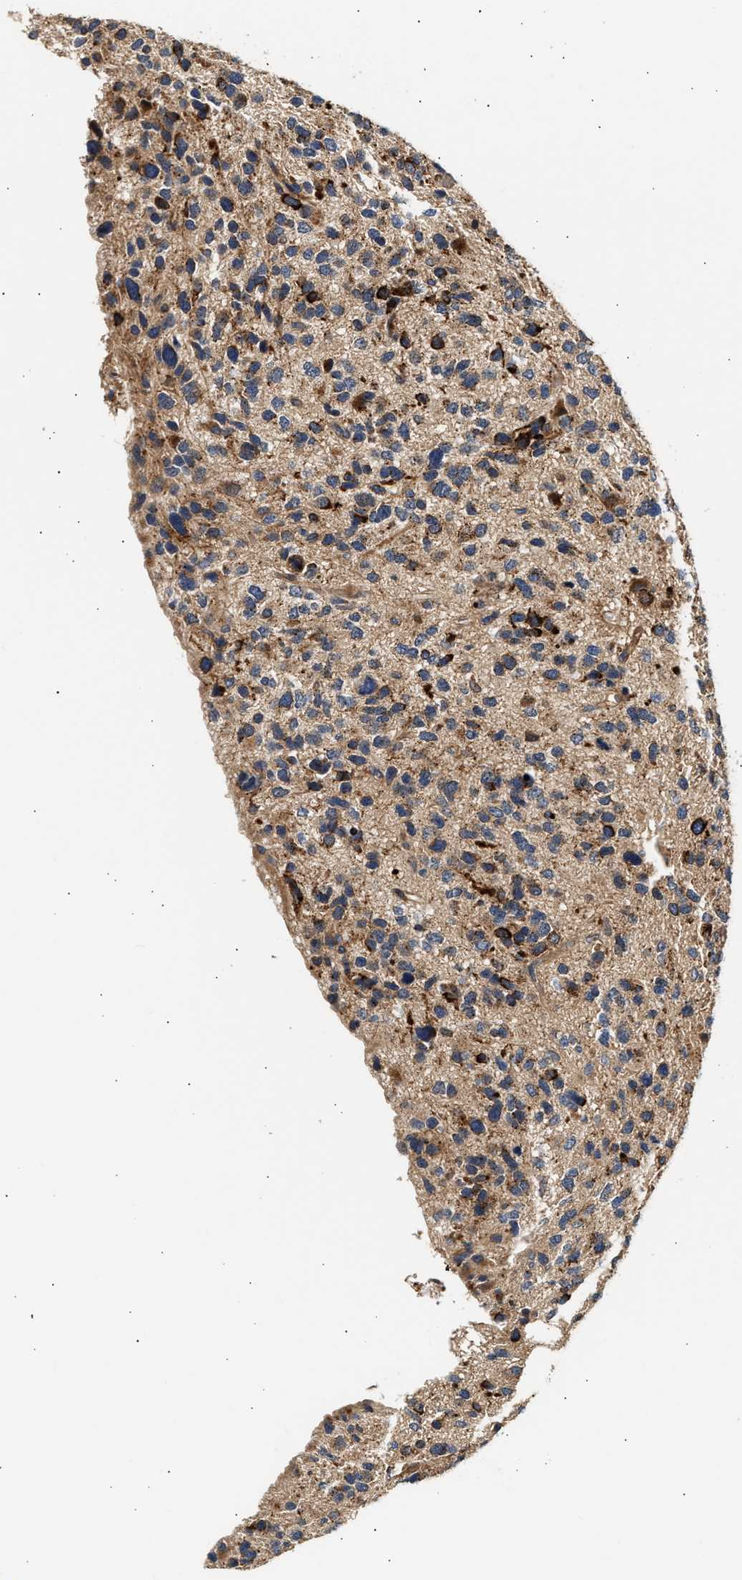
{"staining": {"intensity": "moderate", "quantity": "<25%", "location": "cytoplasmic/membranous"}, "tissue": "glioma", "cell_type": "Tumor cells", "image_type": "cancer", "snomed": [{"axis": "morphology", "description": "Glioma, malignant, High grade"}, {"axis": "topography", "description": "Brain"}], "caption": "A brown stain labels moderate cytoplasmic/membranous positivity of a protein in human glioma tumor cells. The protein of interest is shown in brown color, while the nuclei are stained blue.", "gene": "PLD3", "patient": {"sex": "female", "age": 58}}